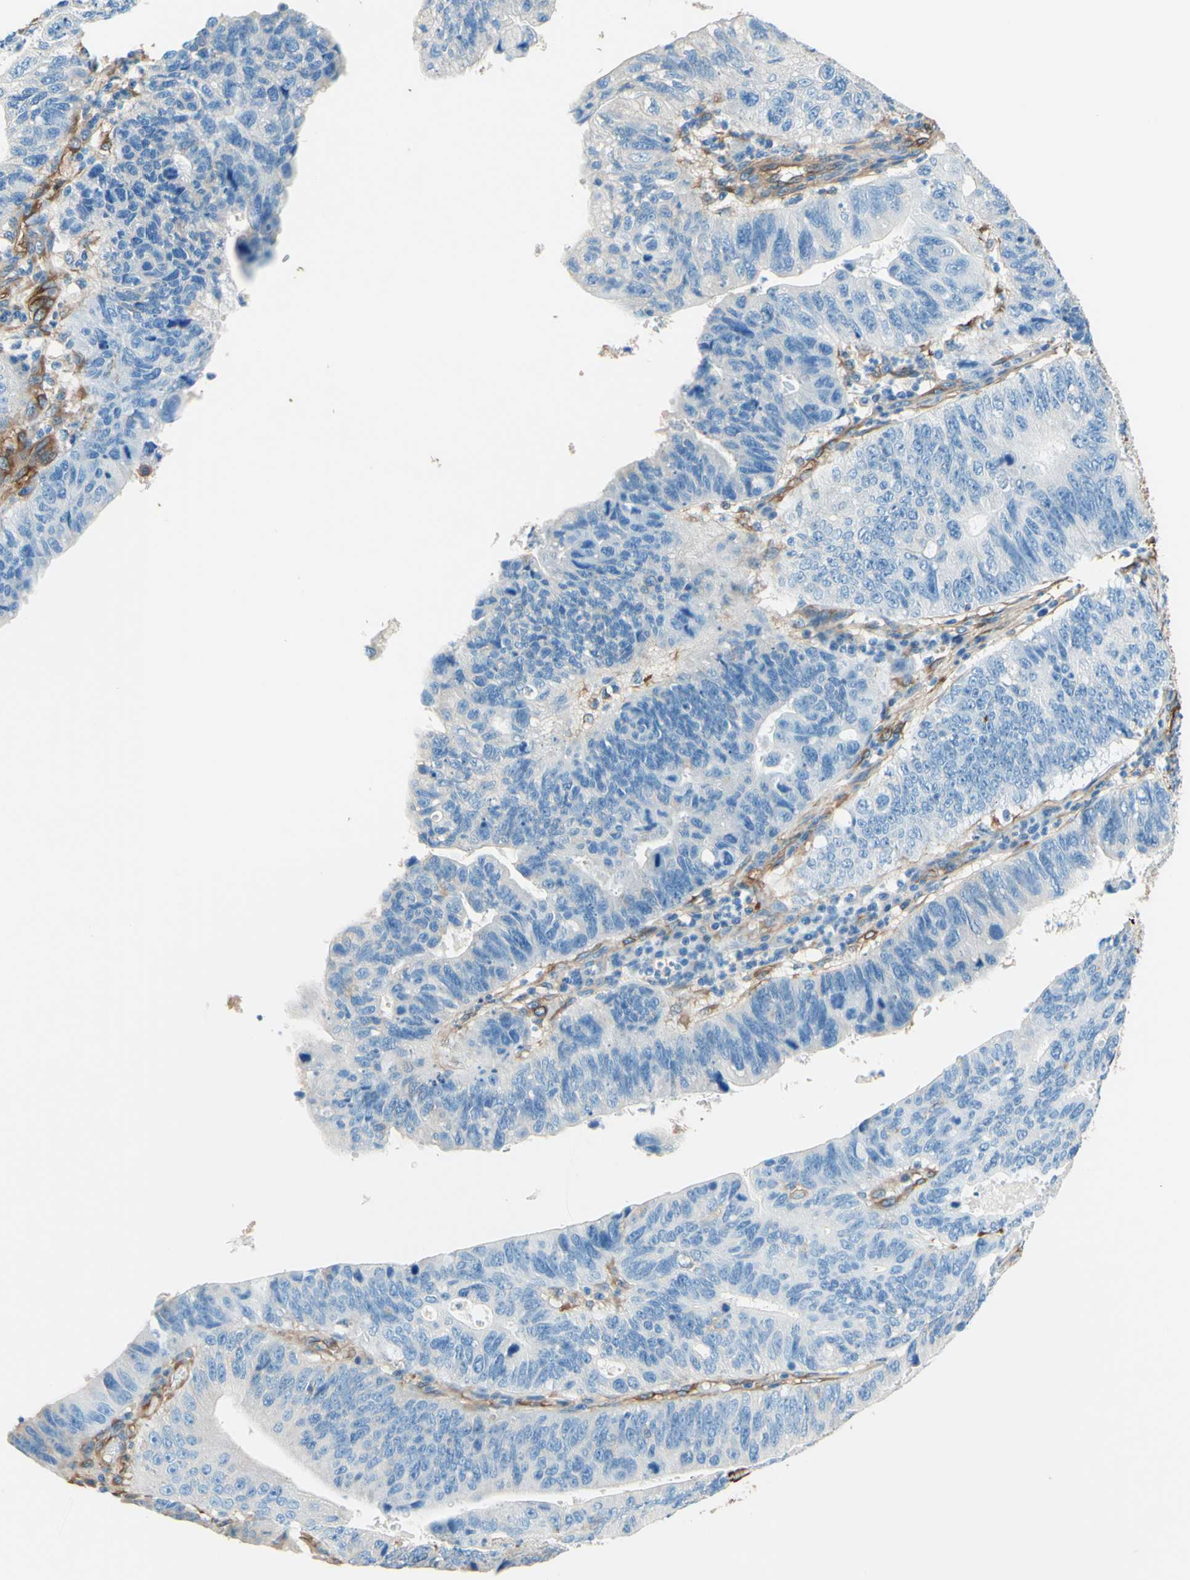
{"staining": {"intensity": "negative", "quantity": "none", "location": "none"}, "tissue": "stomach cancer", "cell_type": "Tumor cells", "image_type": "cancer", "snomed": [{"axis": "morphology", "description": "Adenocarcinoma, NOS"}, {"axis": "topography", "description": "Stomach"}], "caption": "Tumor cells are negative for protein expression in human adenocarcinoma (stomach). Nuclei are stained in blue.", "gene": "DPYSL3", "patient": {"sex": "male", "age": 59}}